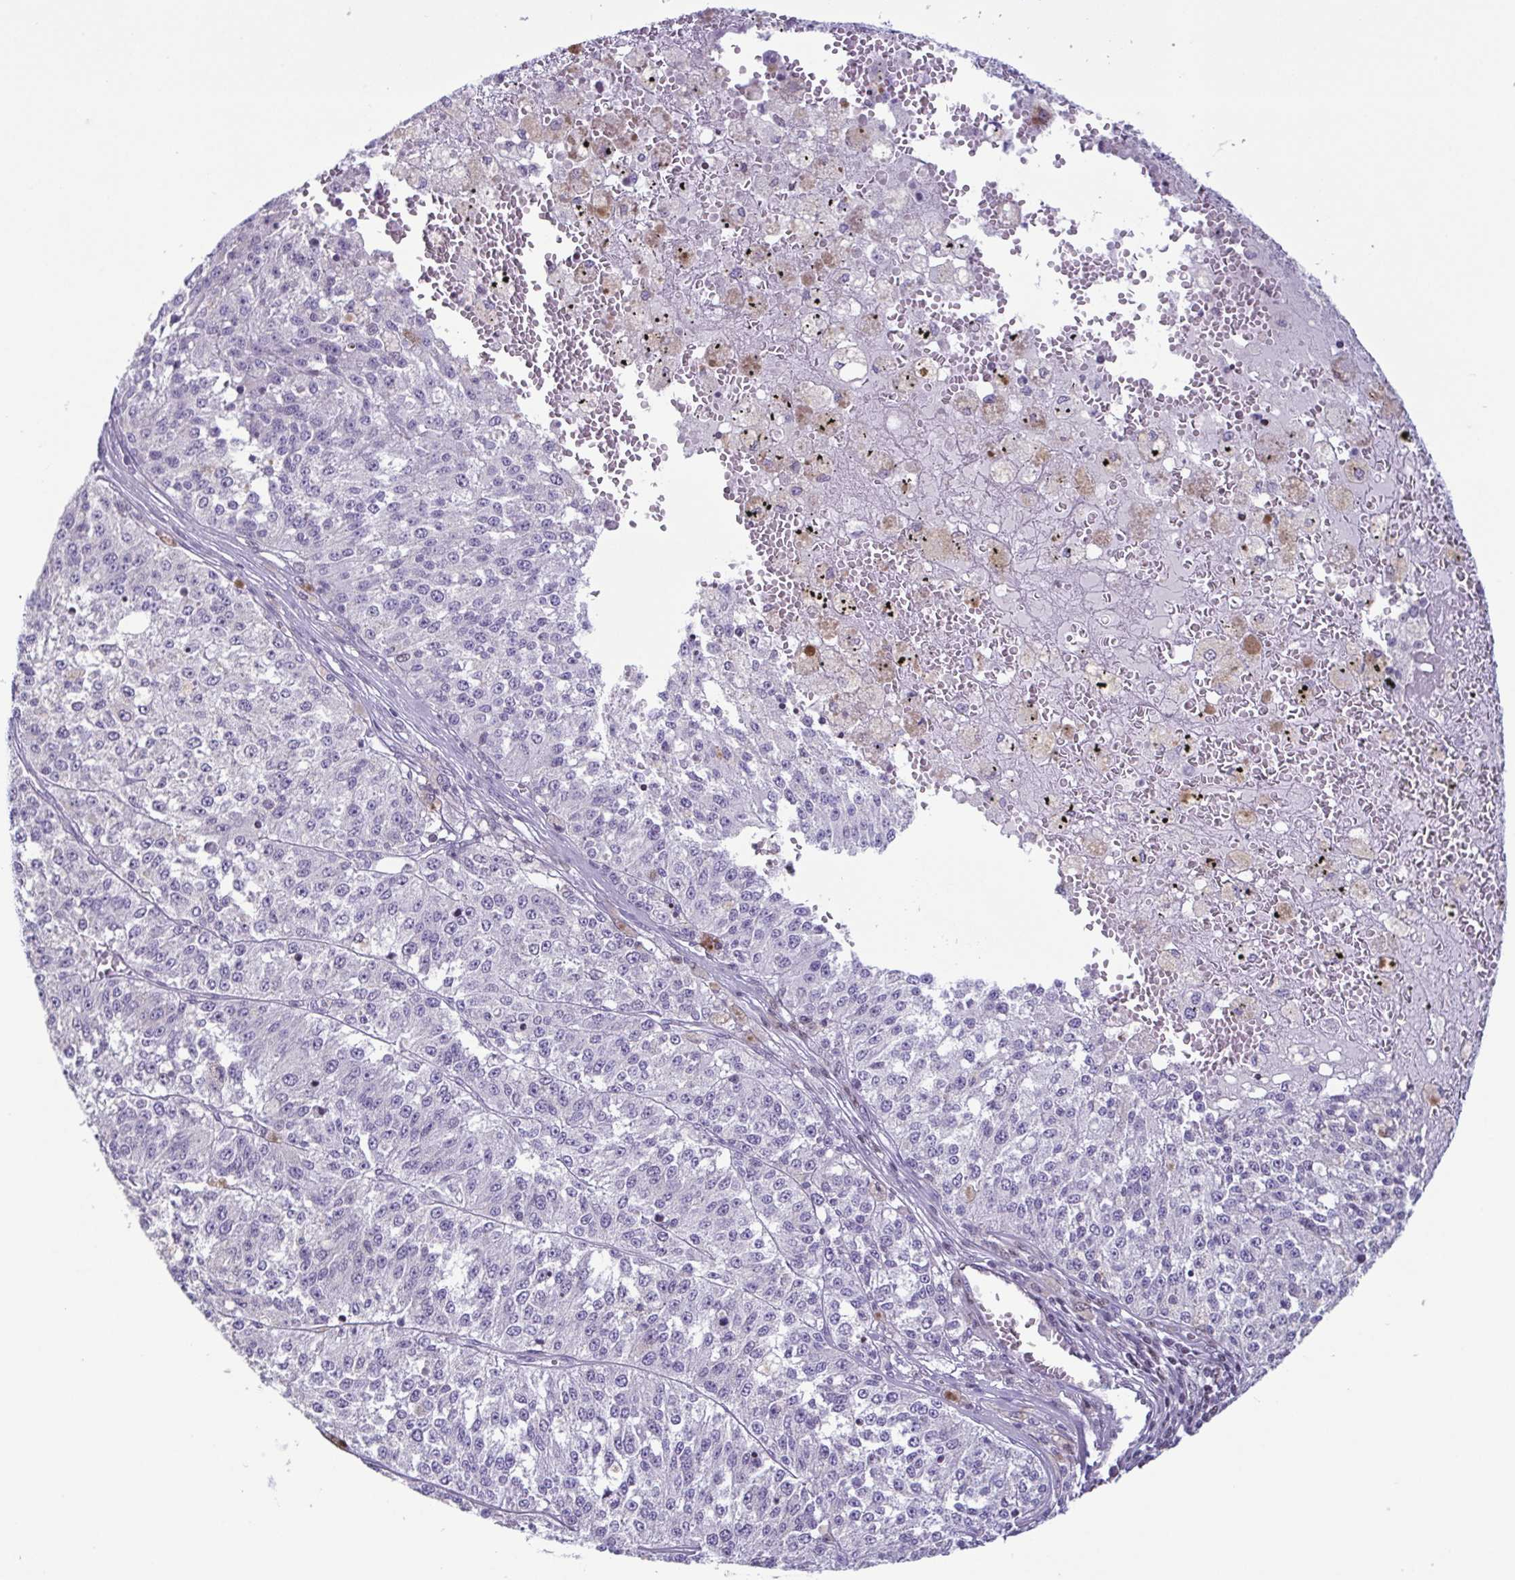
{"staining": {"intensity": "negative", "quantity": "none", "location": "none"}, "tissue": "melanoma", "cell_type": "Tumor cells", "image_type": "cancer", "snomed": [{"axis": "morphology", "description": "Malignant melanoma, Metastatic site"}, {"axis": "topography", "description": "Lymph node"}], "caption": "Malignant melanoma (metastatic site) was stained to show a protein in brown. There is no significant expression in tumor cells.", "gene": "IRF1", "patient": {"sex": "female", "age": 64}}